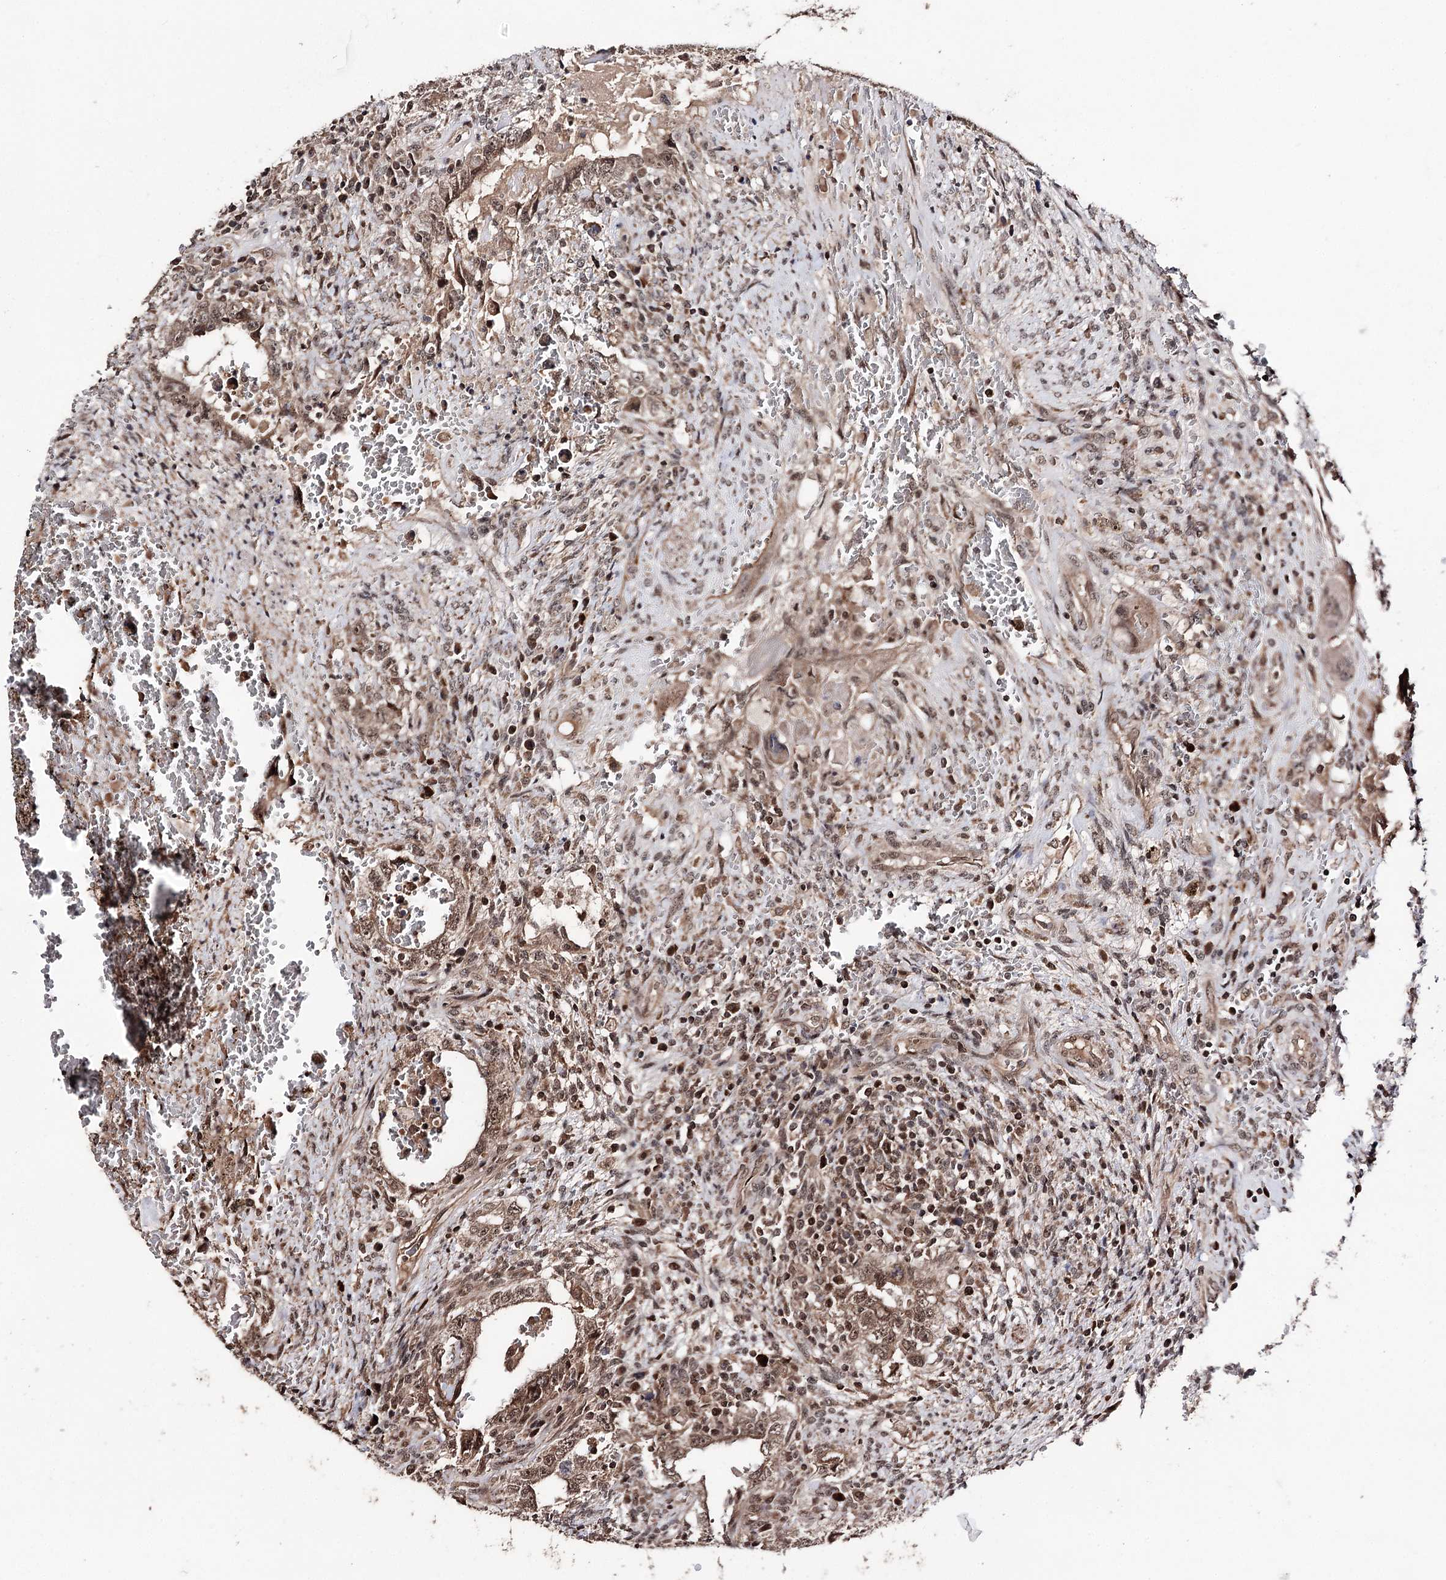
{"staining": {"intensity": "moderate", "quantity": ">75%", "location": "cytoplasmic/membranous,nuclear"}, "tissue": "testis cancer", "cell_type": "Tumor cells", "image_type": "cancer", "snomed": [{"axis": "morphology", "description": "Carcinoma, Embryonal, NOS"}, {"axis": "topography", "description": "Testis"}], "caption": "A micrograph showing moderate cytoplasmic/membranous and nuclear expression in approximately >75% of tumor cells in testis cancer, as visualized by brown immunohistochemical staining.", "gene": "FAM53B", "patient": {"sex": "male", "age": 26}}